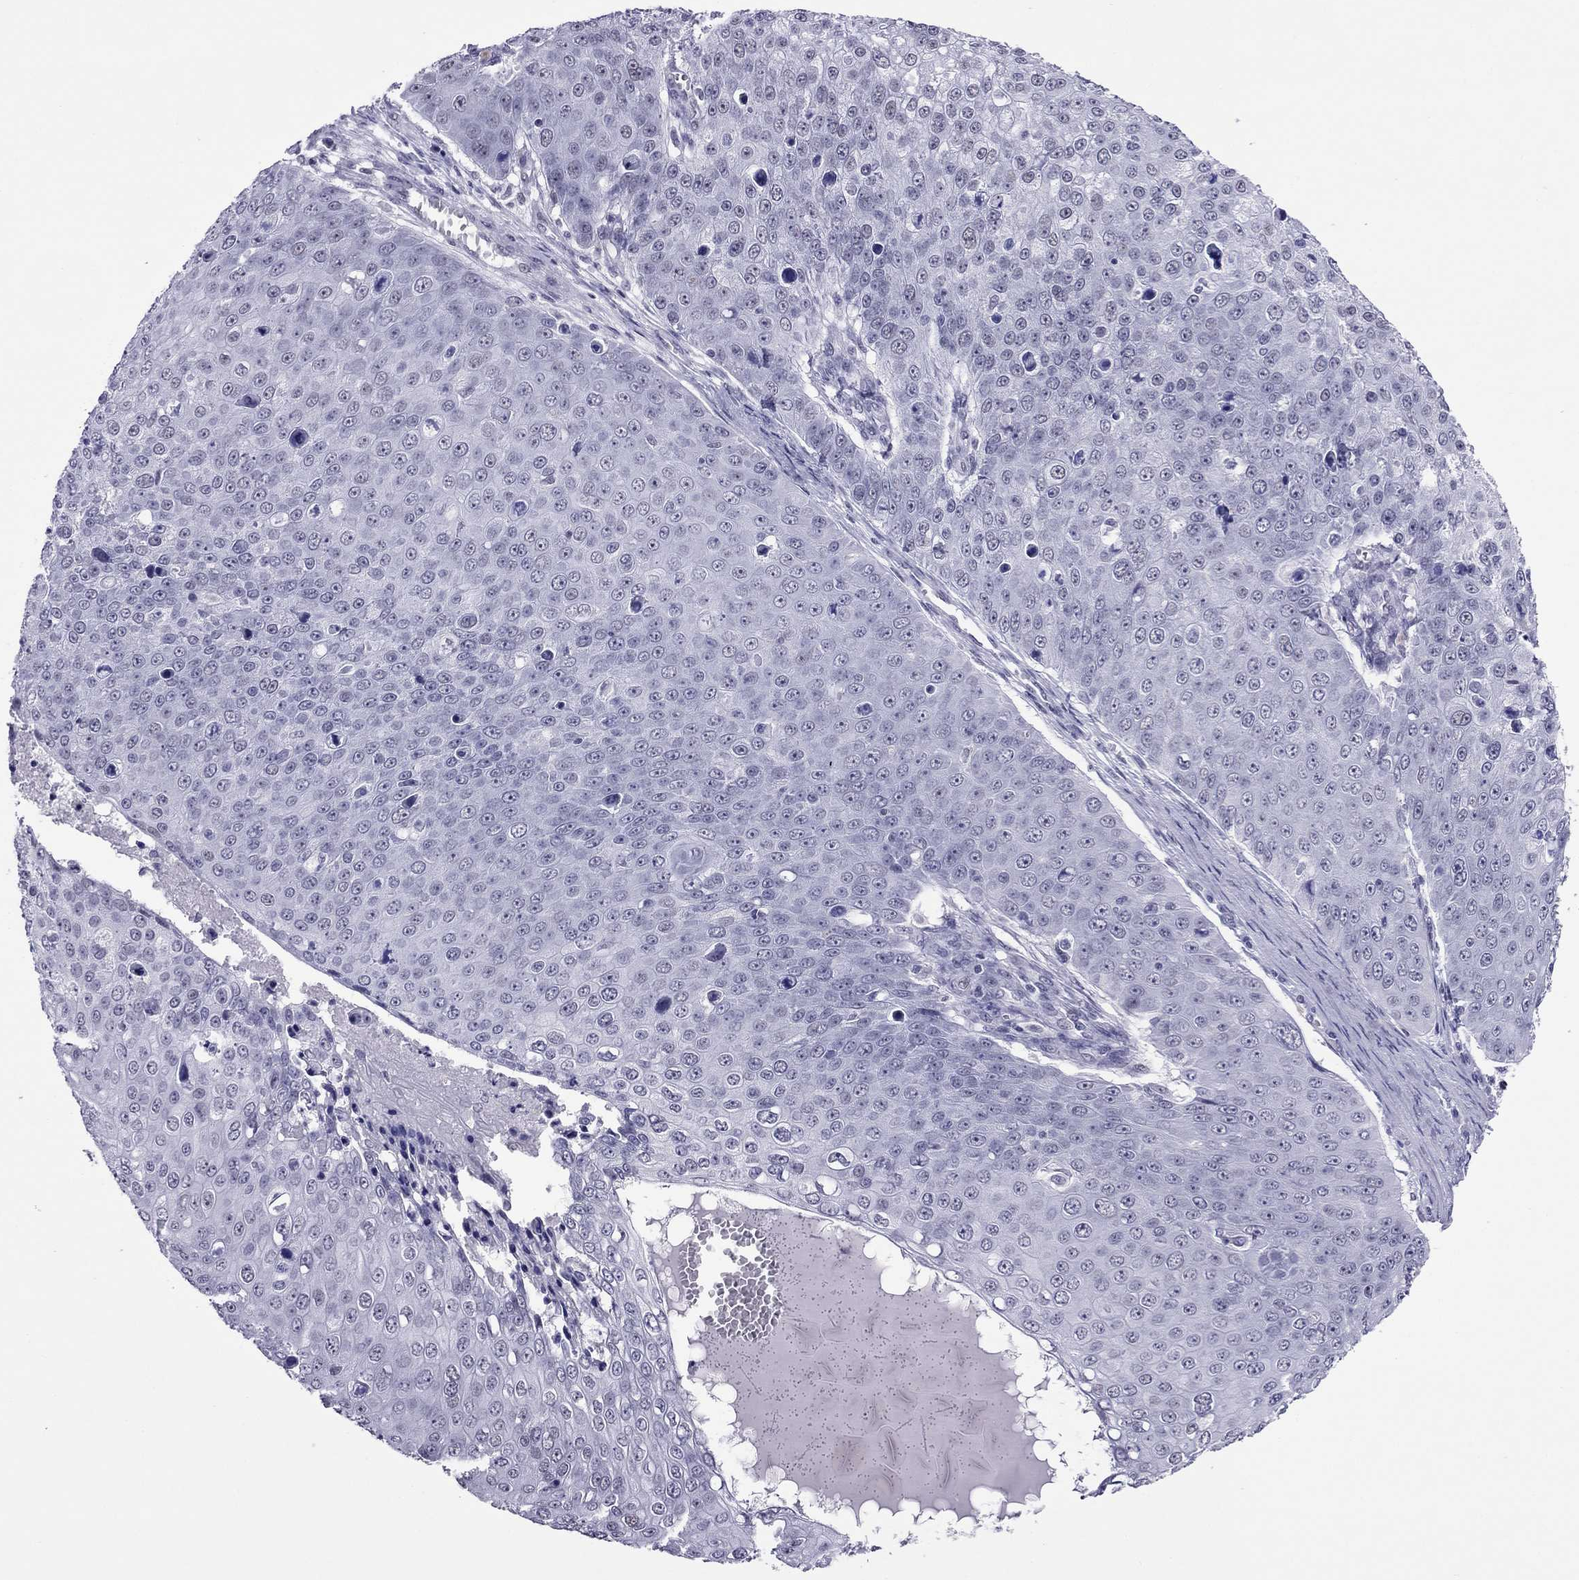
{"staining": {"intensity": "negative", "quantity": "none", "location": "none"}, "tissue": "skin cancer", "cell_type": "Tumor cells", "image_type": "cancer", "snomed": [{"axis": "morphology", "description": "Squamous cell carcinoma, NOS"}, {"axis": "topography", "description": "Skin"}], "caption": "Tumor cells show no significant protein positivity in skin cancer (squamous cell carcinoma).", "gene": "ZNF646", "patient": {"sex": "male", "age": 71}}